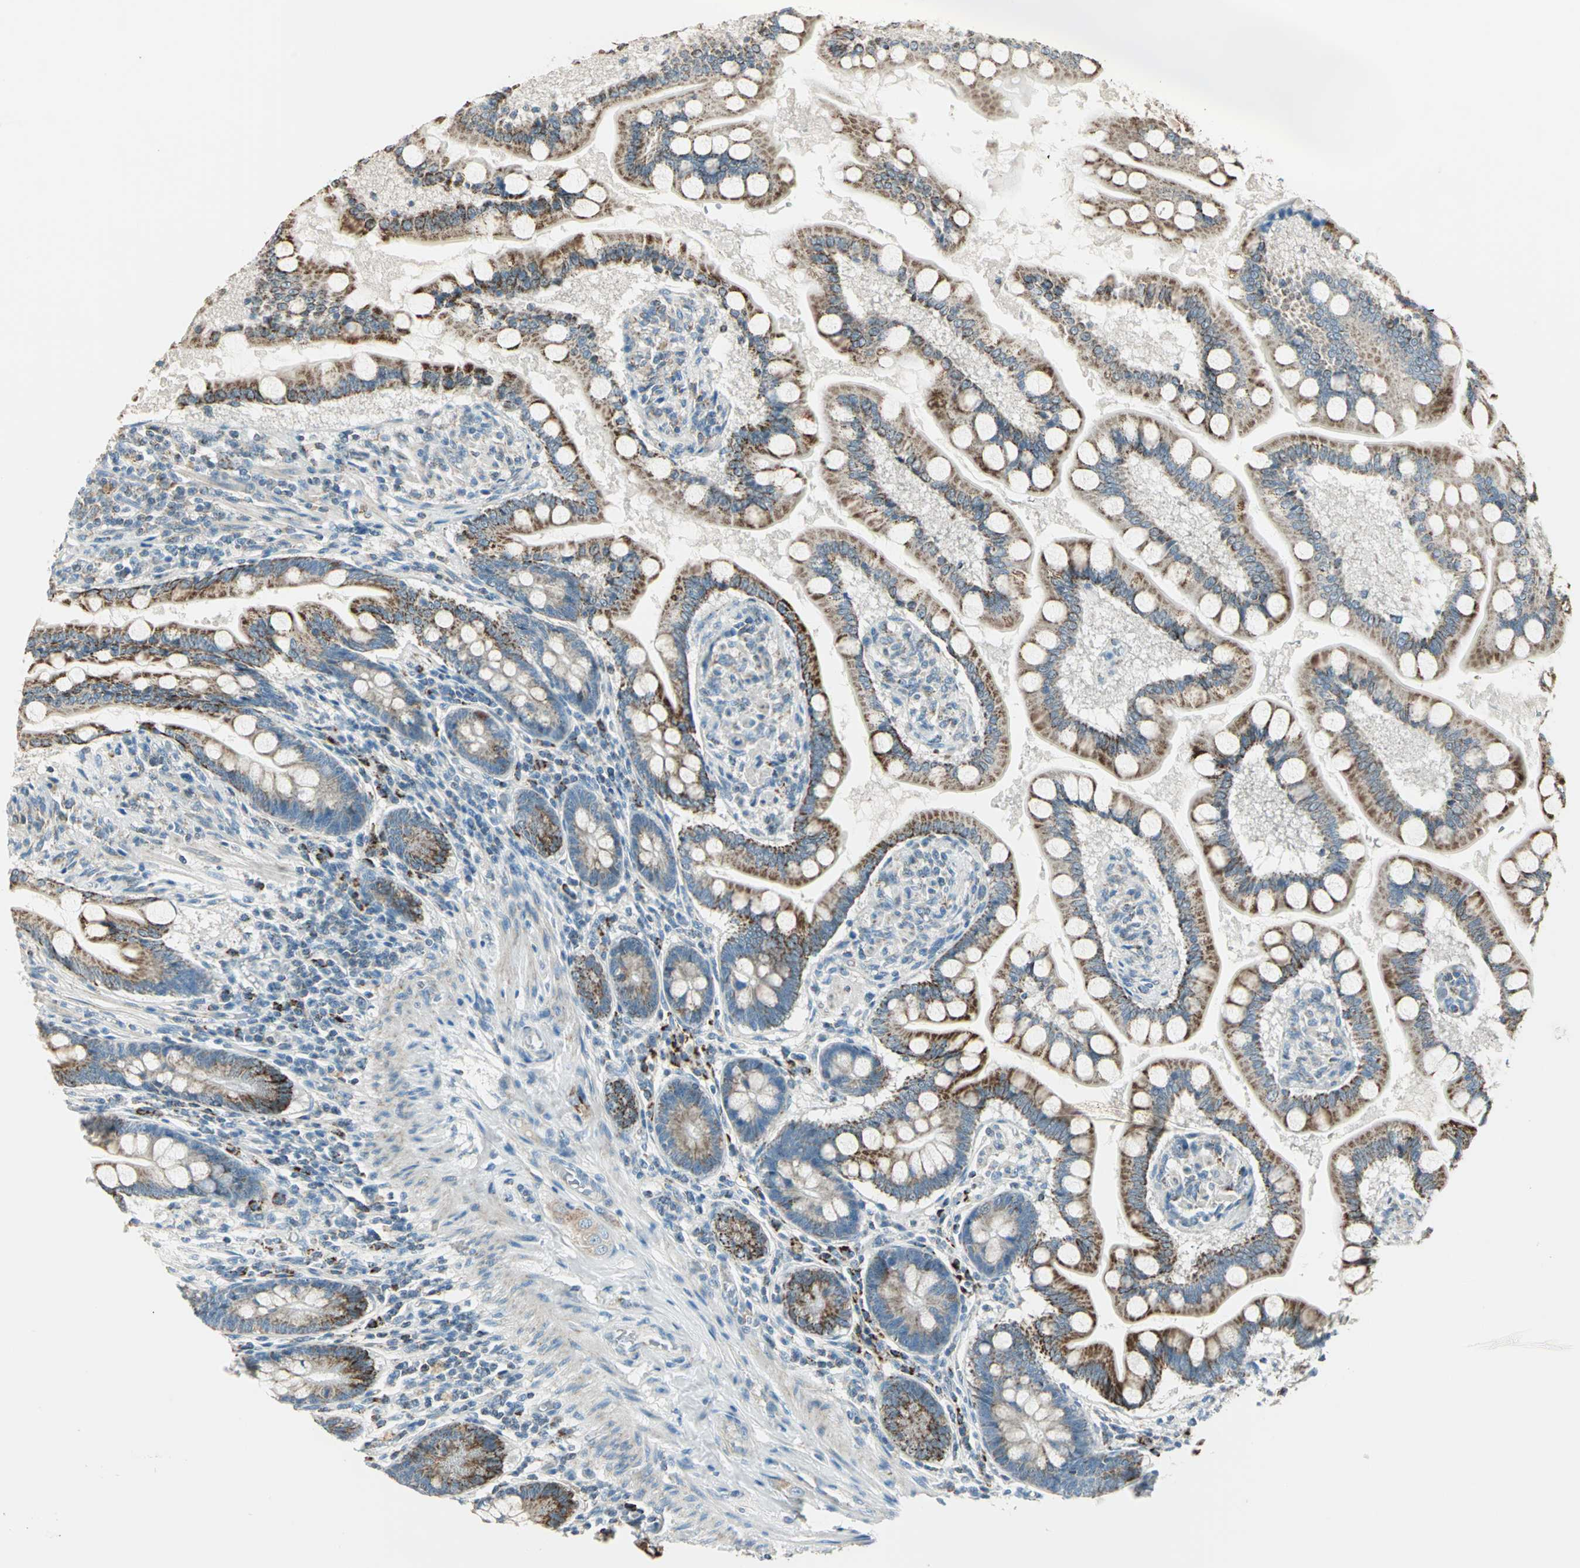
{"staining": {"intensity": "strong", "quantity": ">75%", "location": "cytoplasmic/membranous"}, "tissue": "small intestine", "cell_type": "Glandular cells", "image_type": "normal", "snomed": [{"axis": "morphology", "description": "Normal tissue, NOS"}, {"axis": "topography", "description": "Small intestine"}], "caption": "Glandular cells exhibit high levels of strong cytoplasmic/membranous positivity in about >75% of cells in normal human small intestine. Using DAB (3,3'-diaminobenzidine) (brown) and hematoxylin (blue) stains, captured at high magnification using brightfield microscopy.", "gene": "ACADM", "patient": {"sex": "male", "age": 41}}